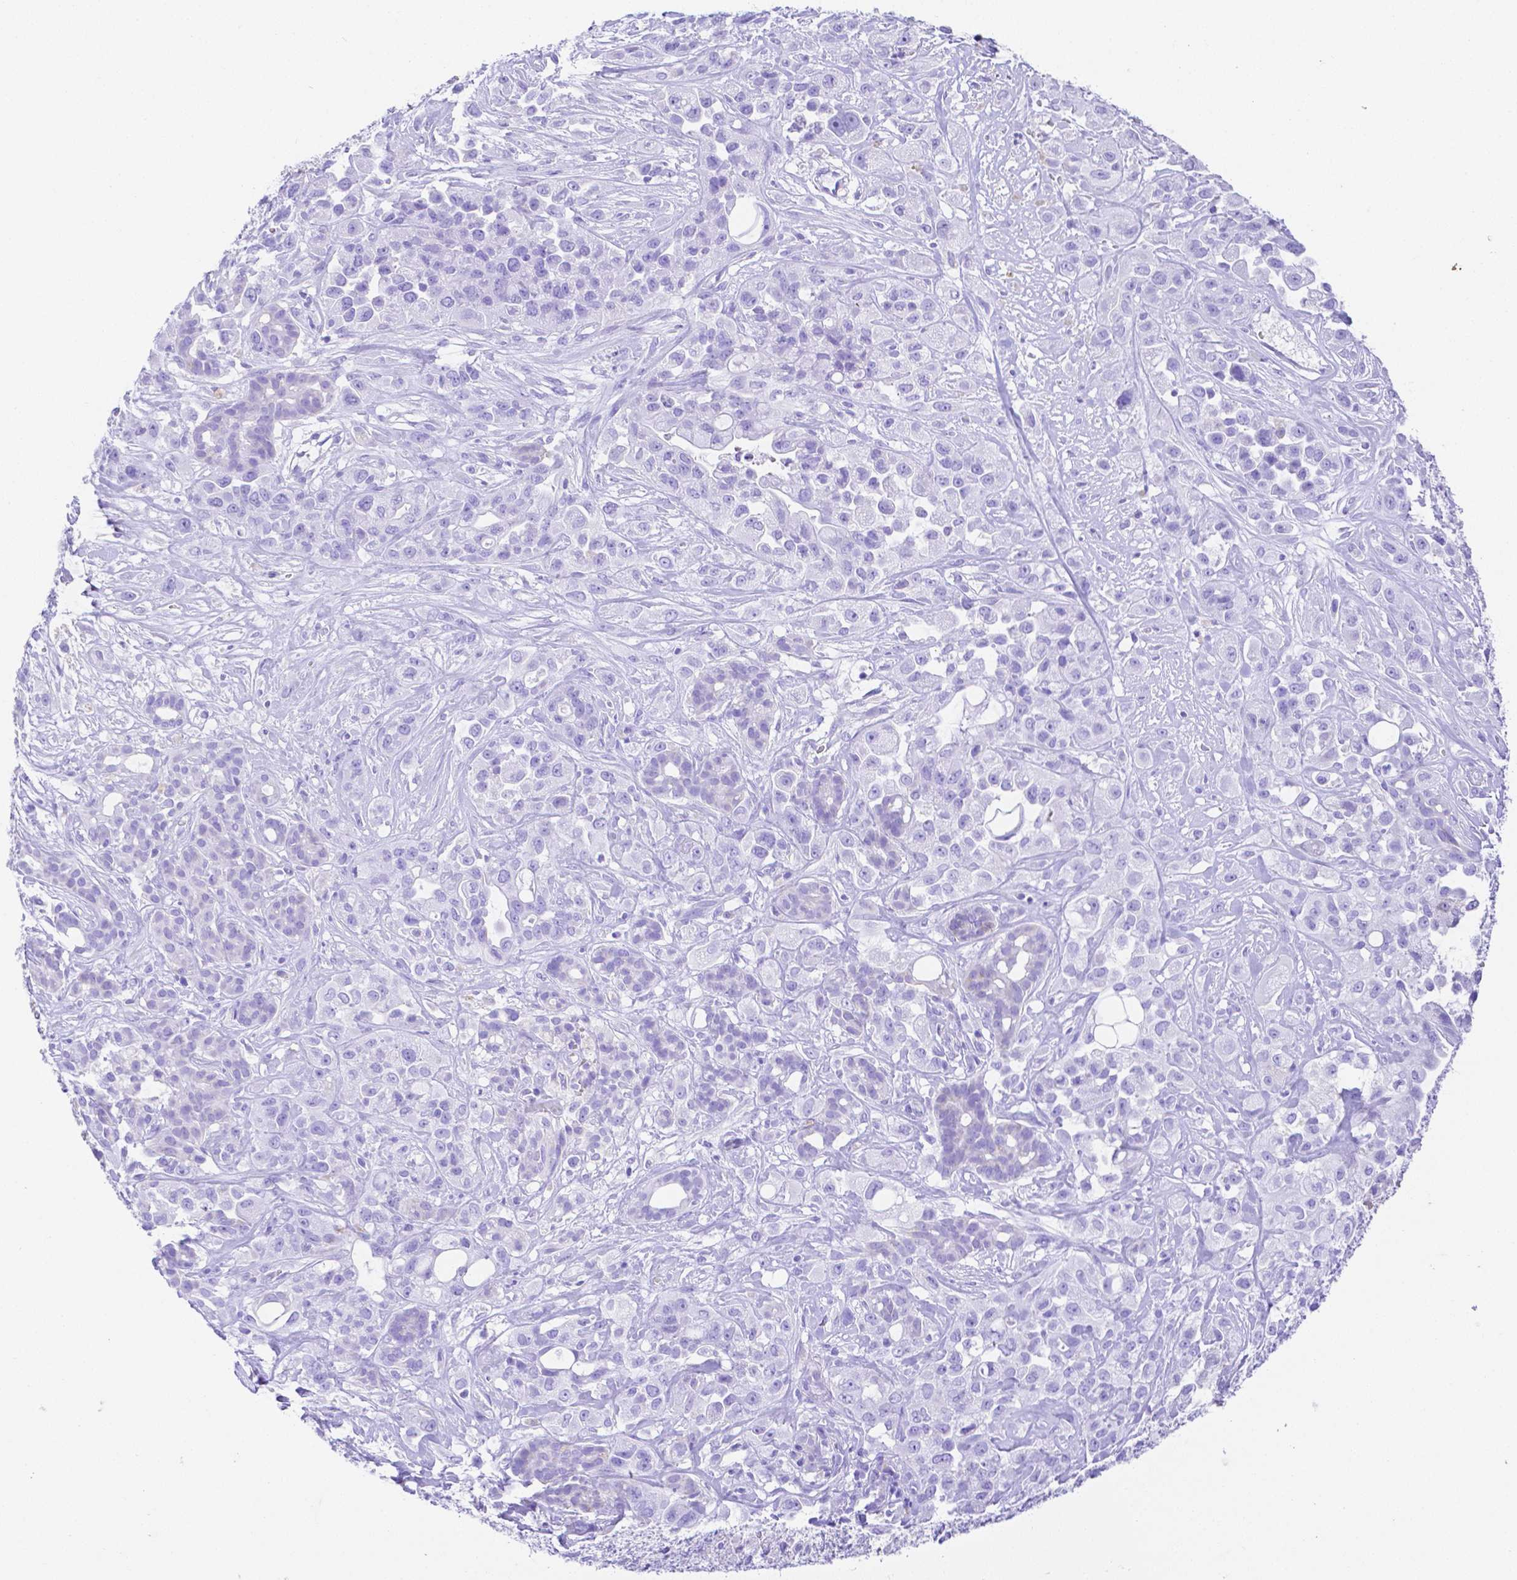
{"staining": {"intensity": "negative", "quantity": "none", "location": "none"}, "tissue": "pancreatic cancer", "cell_type": "Tumor cells", "image_type": "cancer", "snomed": [{"axis": "morphology", "description": "Adenocarcinoma, NOS"}, {"axis": "topography", "description": "Pancreas"}], "caption": "A high-resolution micrograph shows immunohistochemistry (IHC) staining of pancreatic cancer (adenocarcinoma), which reveals no significant staining in tumor cells.", "gene": "SMR3A", "patient": {"sex": "male", "age": 44}}